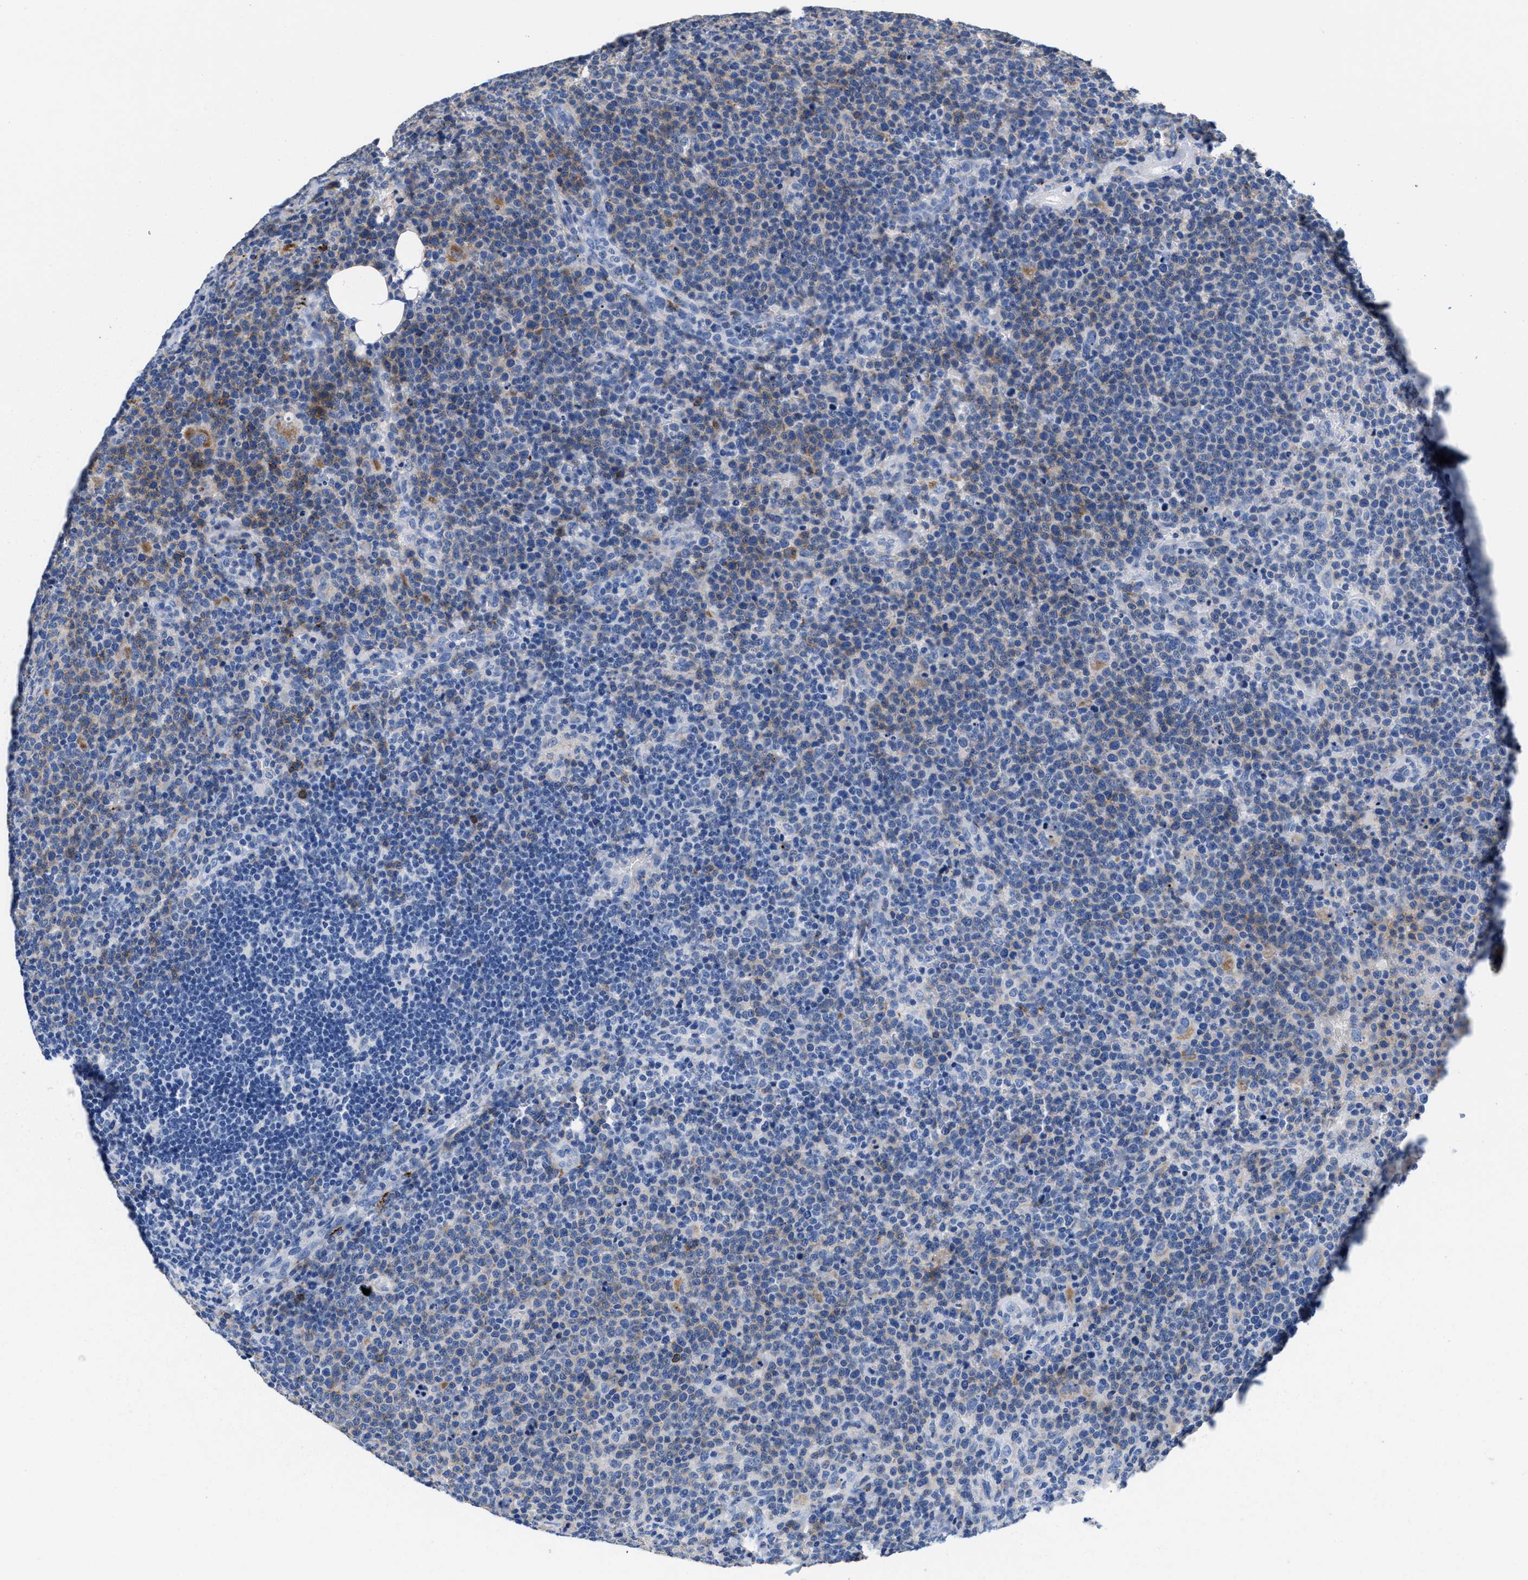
{"staining": {"intensity": "weak", "quantity": "<25%", "location": "cytoplasmic/membranous"}, "tissue": "lymphoma", "cell_type": "Tumor cells", "image_type": "cancer", "snomed": [{"axis": "morphology", "description": "Malignant lymphoma, non-Hodgkin's type, High grade"}, {"axis": "topography", "description": "Lymph node"}], "caption": "IHC of lymphoma demonstrates no expression in tumor cells.", "gene": "SLFN13", "patient": {"sex": "male", "age": 61}}